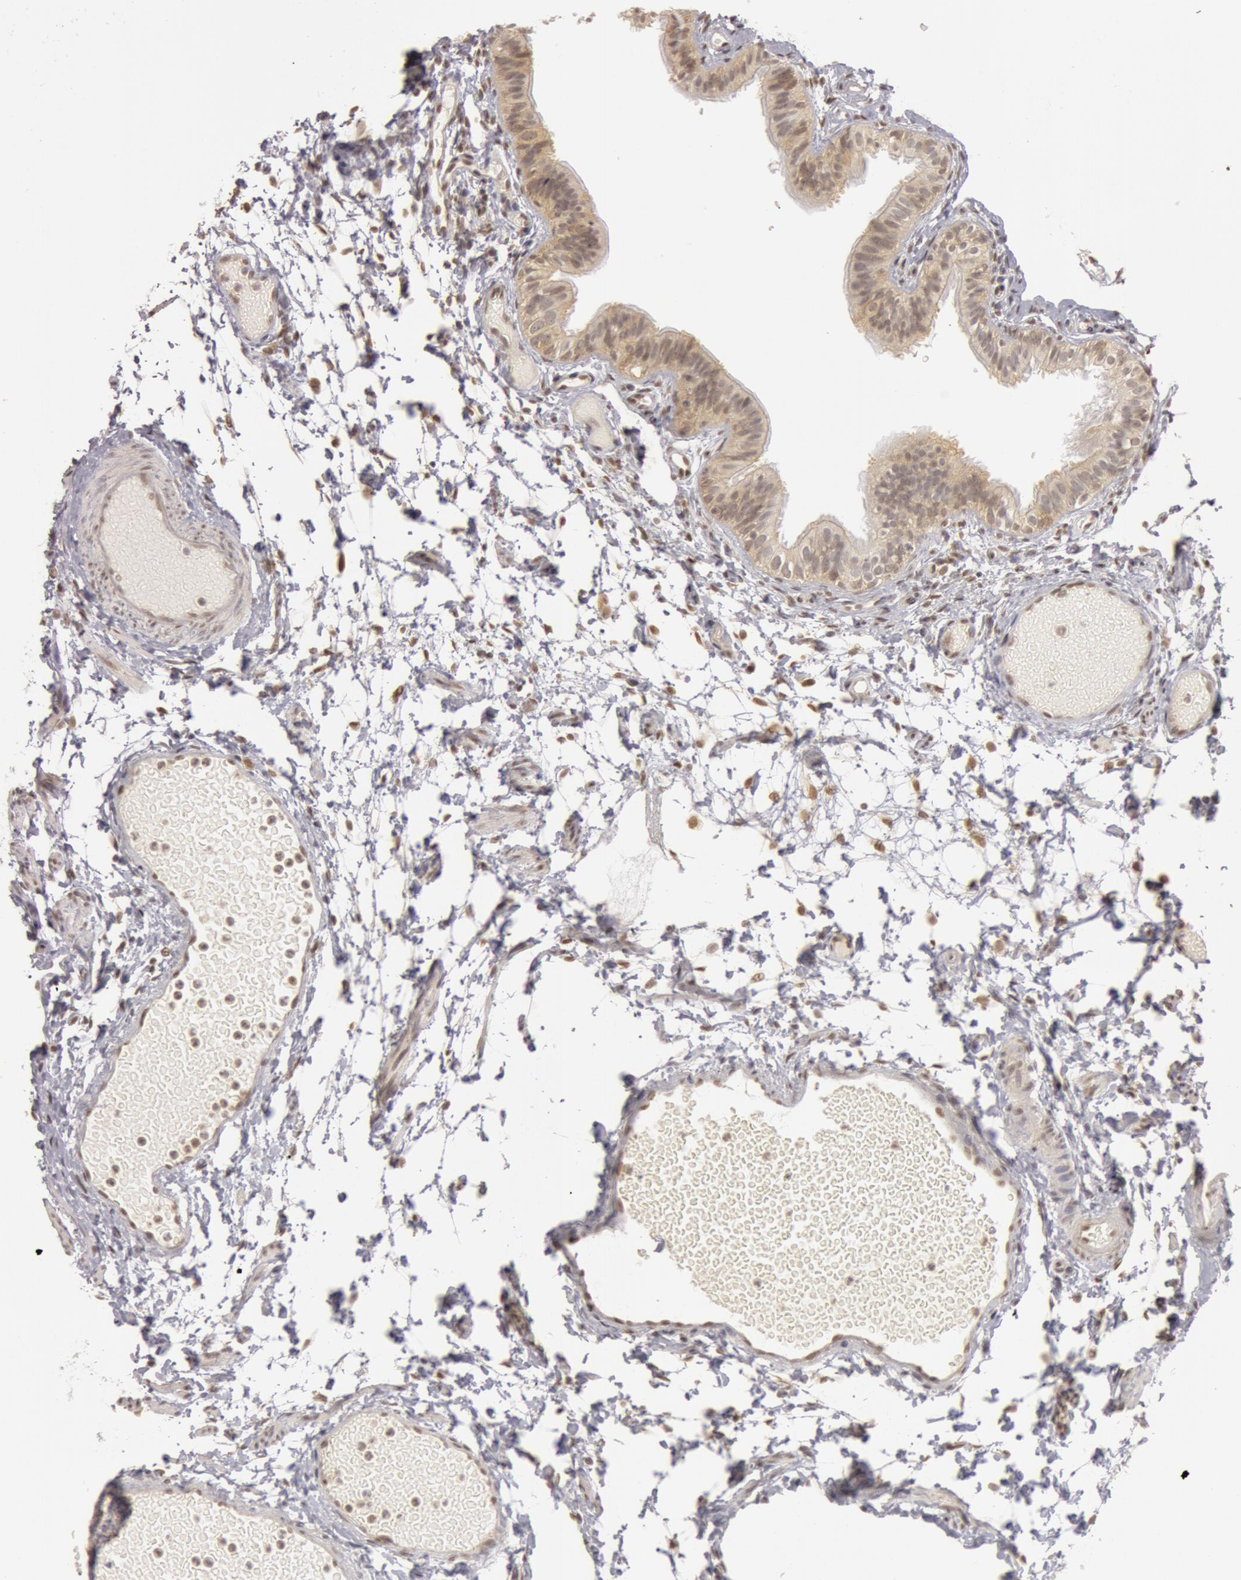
{"staining": {"intensity": "negative", "quantity": "none", "location": "none"}, "tissue": "fallopian tube", "cell_type": "Glandular cells", "image_type": "normal", "snomed": [{"axis": "morphology", "description": "Normal tissue, NOS"}, {"axis": "morphology", "description": "Dermoid, NOS"}, {"axis": "topography", "description": "Fallopian tube"}], "caption": "A micrograph of fallopian tube stained for a protein displays no brown staining in glandular cells.", "gene": "OASL", "patient": {"sex": "female", "age": 33}}